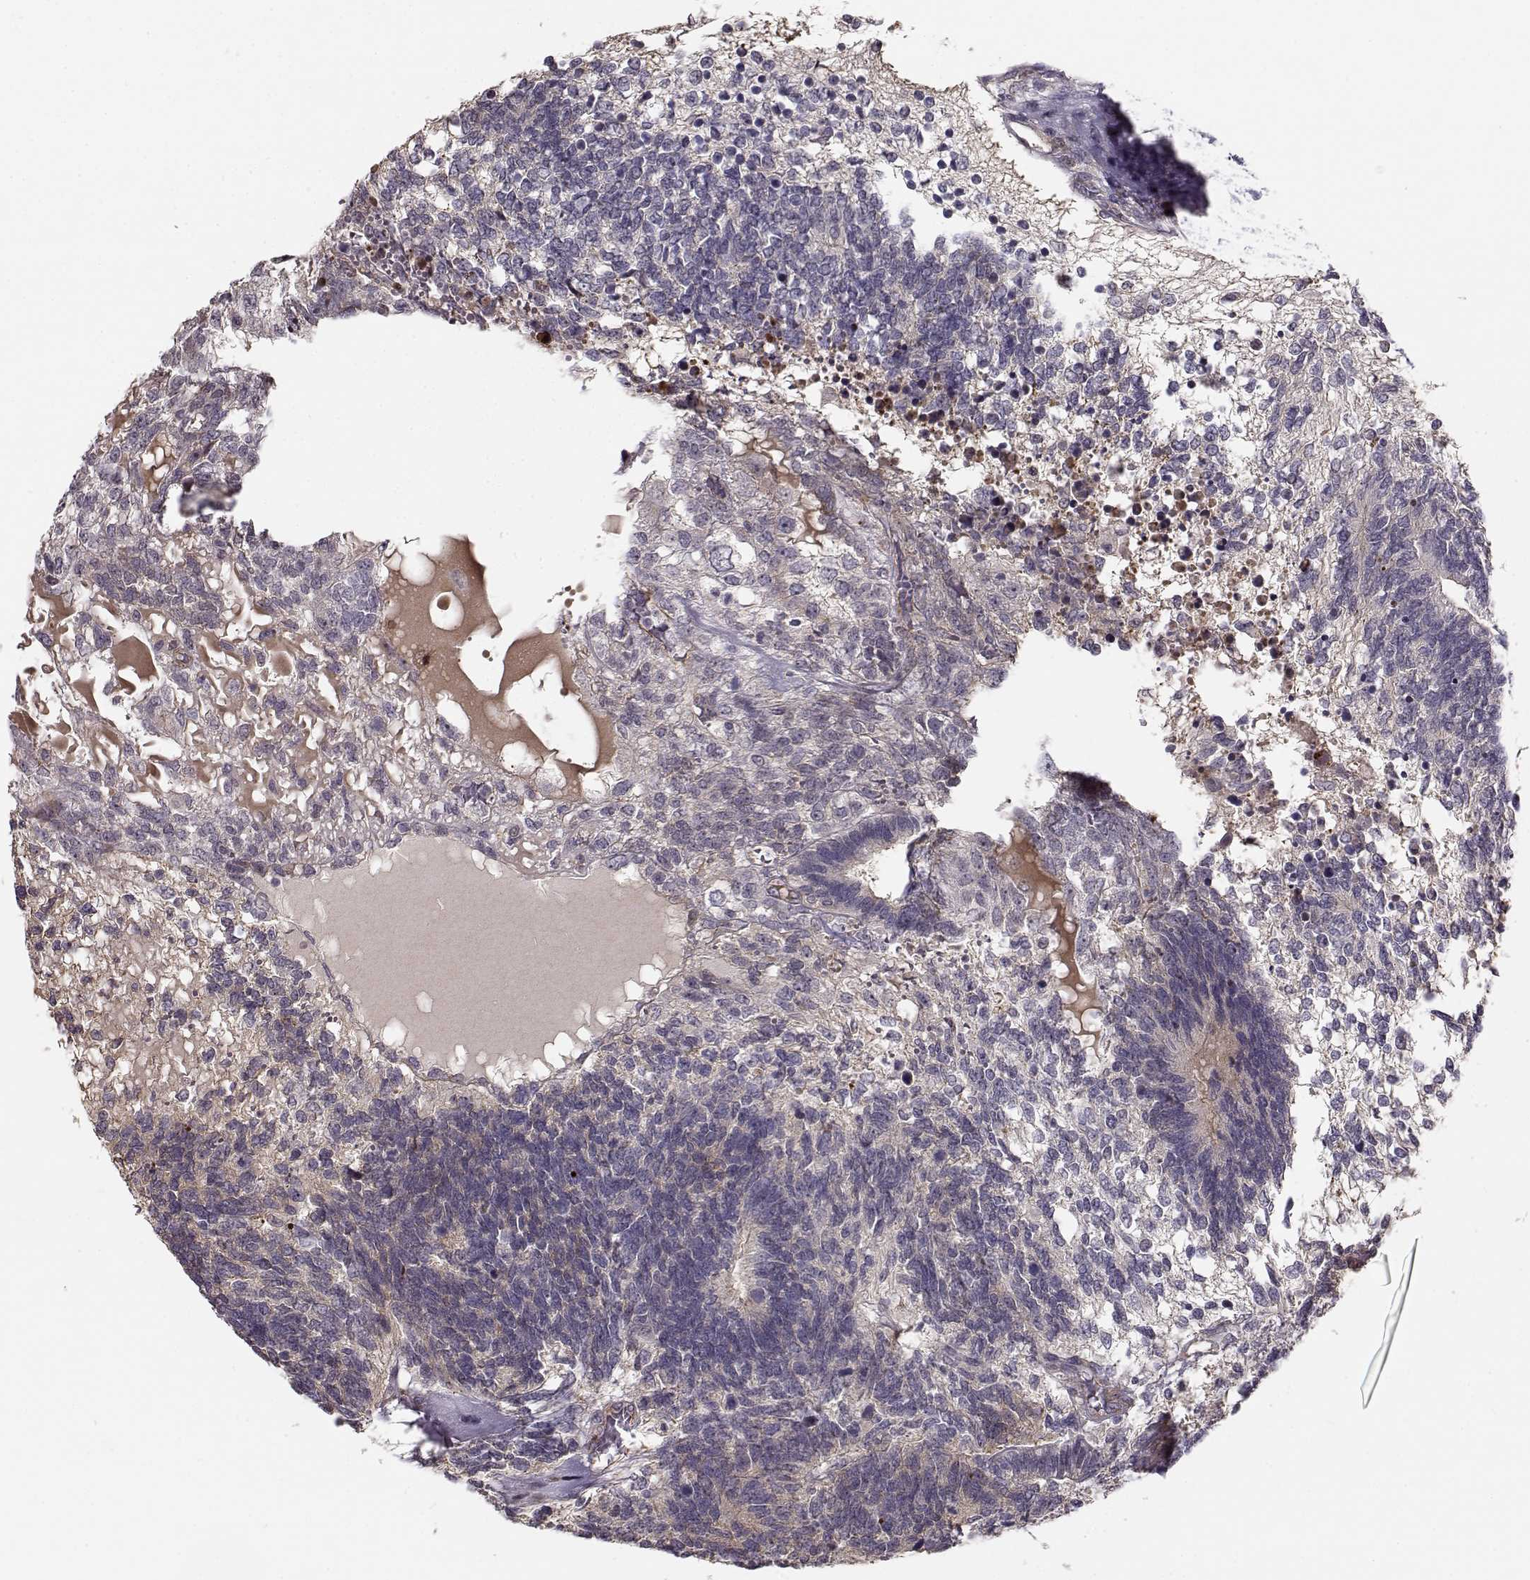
{"staining": {"intensity": "weak", "quantity": "<25%", "location": "cytoplasmic/membranous"}, "tissue": "testis cancer", "cell_type": "Tumor cells", "image_type": "cancer", "snomed": [{"axis": "morphology", "description": "Seminoma, NOS"}, {"axis": "morphology", "description": "Carcinoma, Embryonal, NOS"}, {"axis": "topography", "description": "Testis"}], "caption": "This is an immunohistochemistry micrograph of human testis cancer. There is no expression in tumor cells.", "gene": "RGS9BP", "patient": {"sex": "male", "age": 41}}